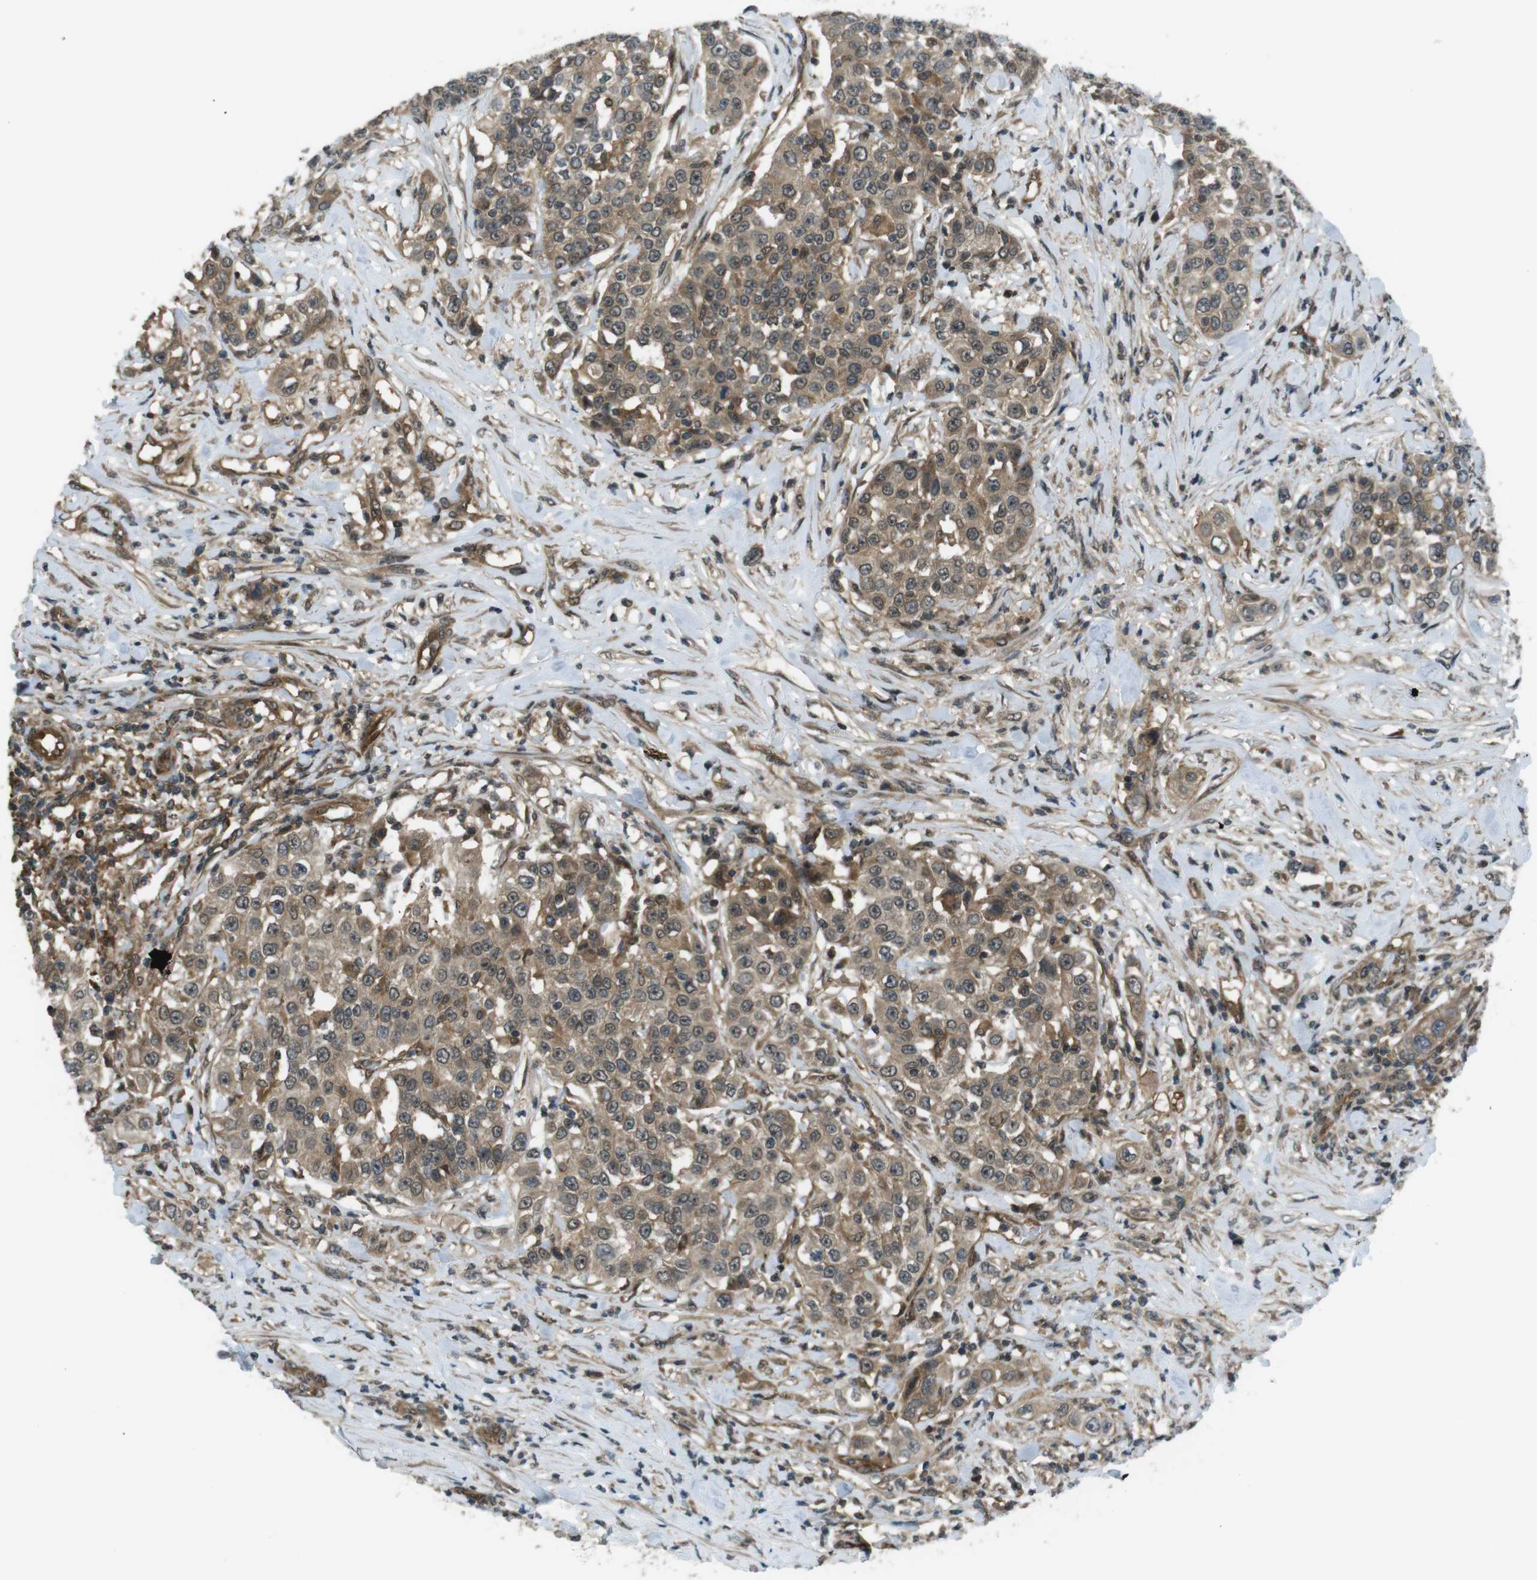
{"staining": {"intensity": "moderate", "quantity": ">75%", "location": "cytoplasmic/membranous"}, "tissue": "urothelial cancer", "cell_type": "Tumor cells", "image_type": "cancer", "snomed": [{"axis": "morphology", "description": "Urothelial carcinoma, High grade"}, {"axis": "topography", "description": "Urinary bladder"}], "caption": "About >75% of tumor cells in urothelial carcinoma (high-grade) exhibit moderate cytoplasmic/membranous protein positivity as visualized by brown immunohistochemical staining.", "gene": "TIAM2", "patient": {"sex": "female", "age": 80}}